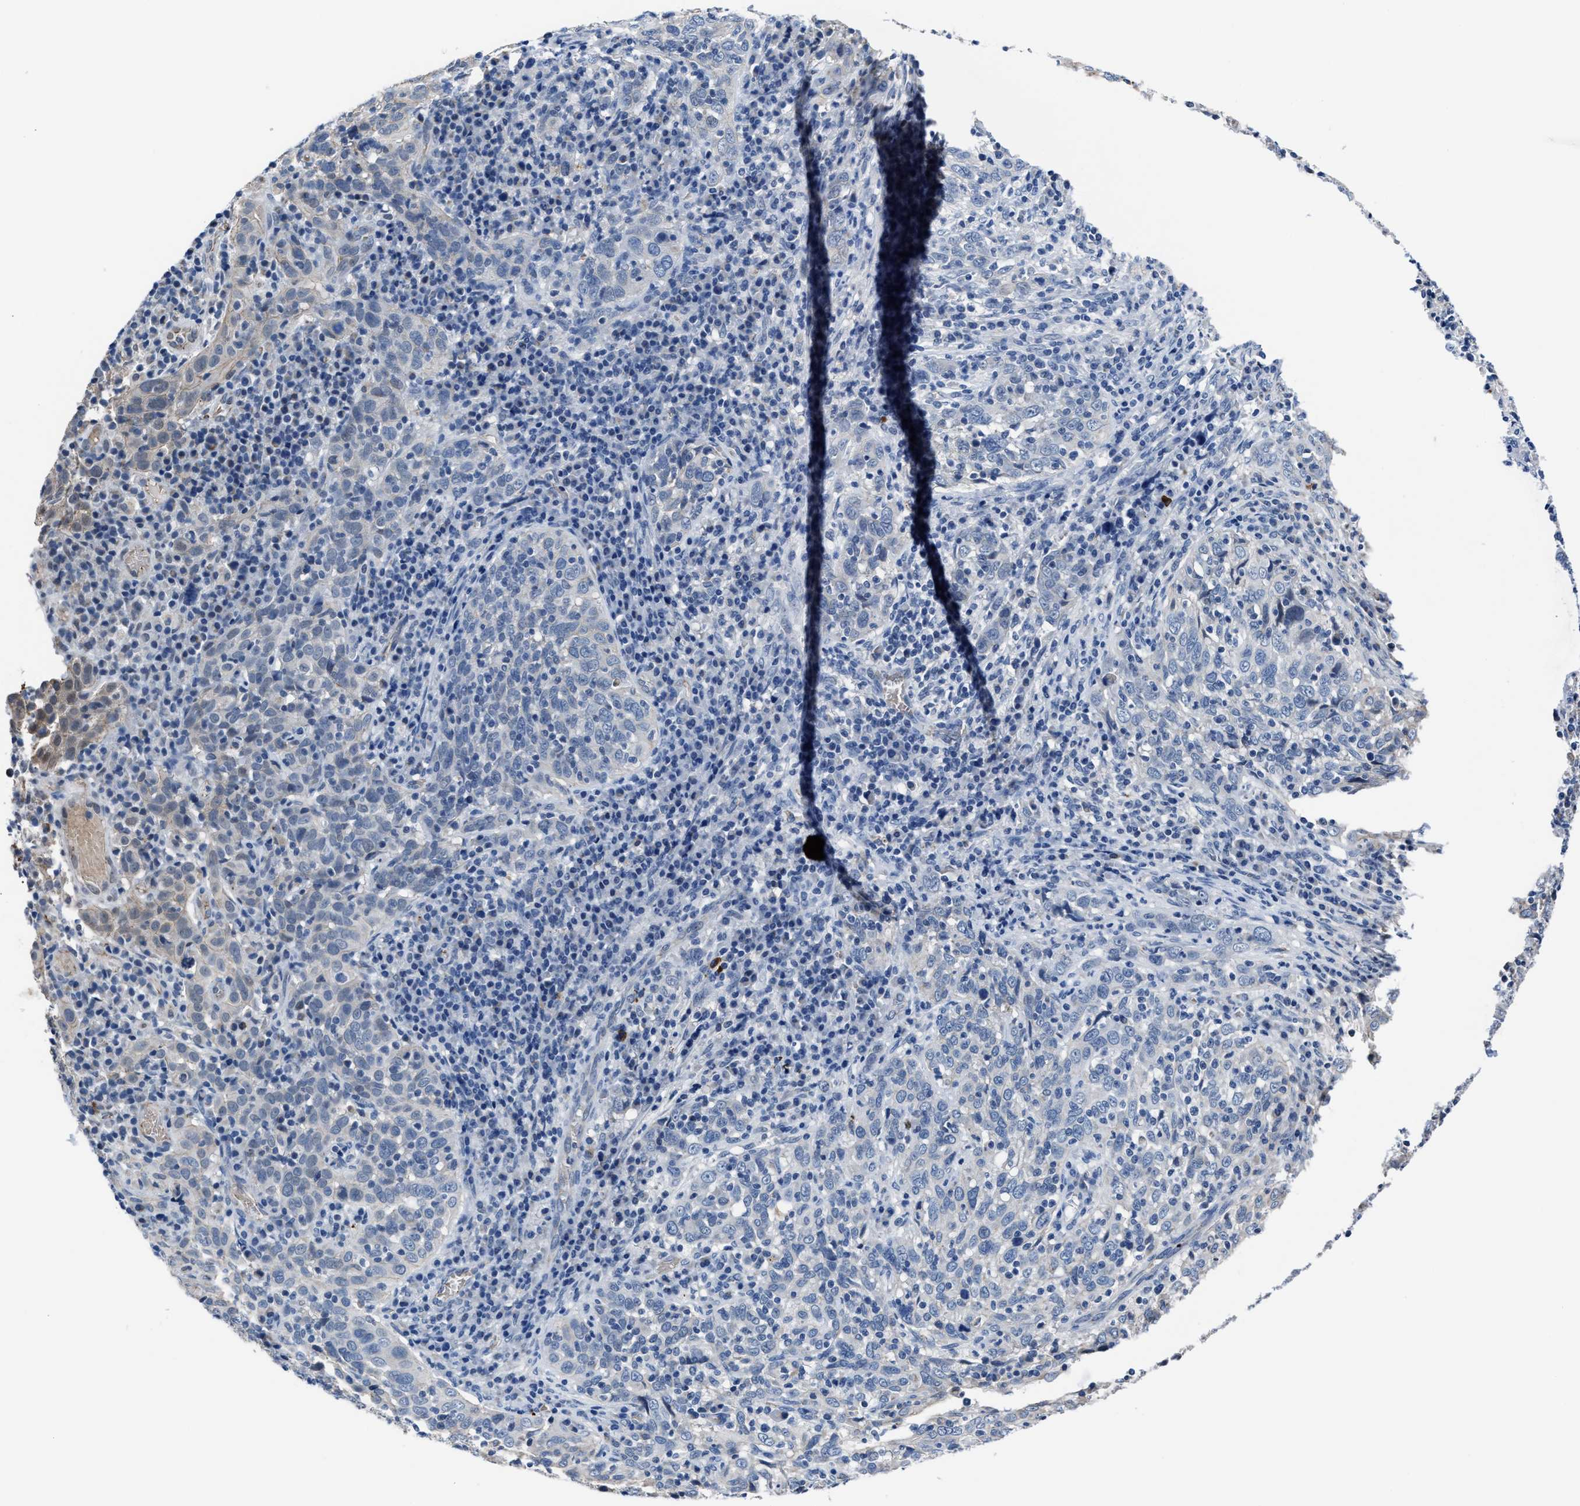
{"staining": {"intensity": "negative", "quantity": "none", "location": "none"}, "tissue": "cervical cancer", "cell_type": "Tumor cells", "image_type": "cancer", "snomed": [{"axis": "morphology", "description": "Squamous cell carcinoma, NOS"}, {"axis": "topography", "description": "Cervix"}], "caption": "Image shows no significant protein expression in tumor cells of cervical squamous cell carcinoma.", "gene": "GHITM", "patient": {"sex": "female", "age": 46}}